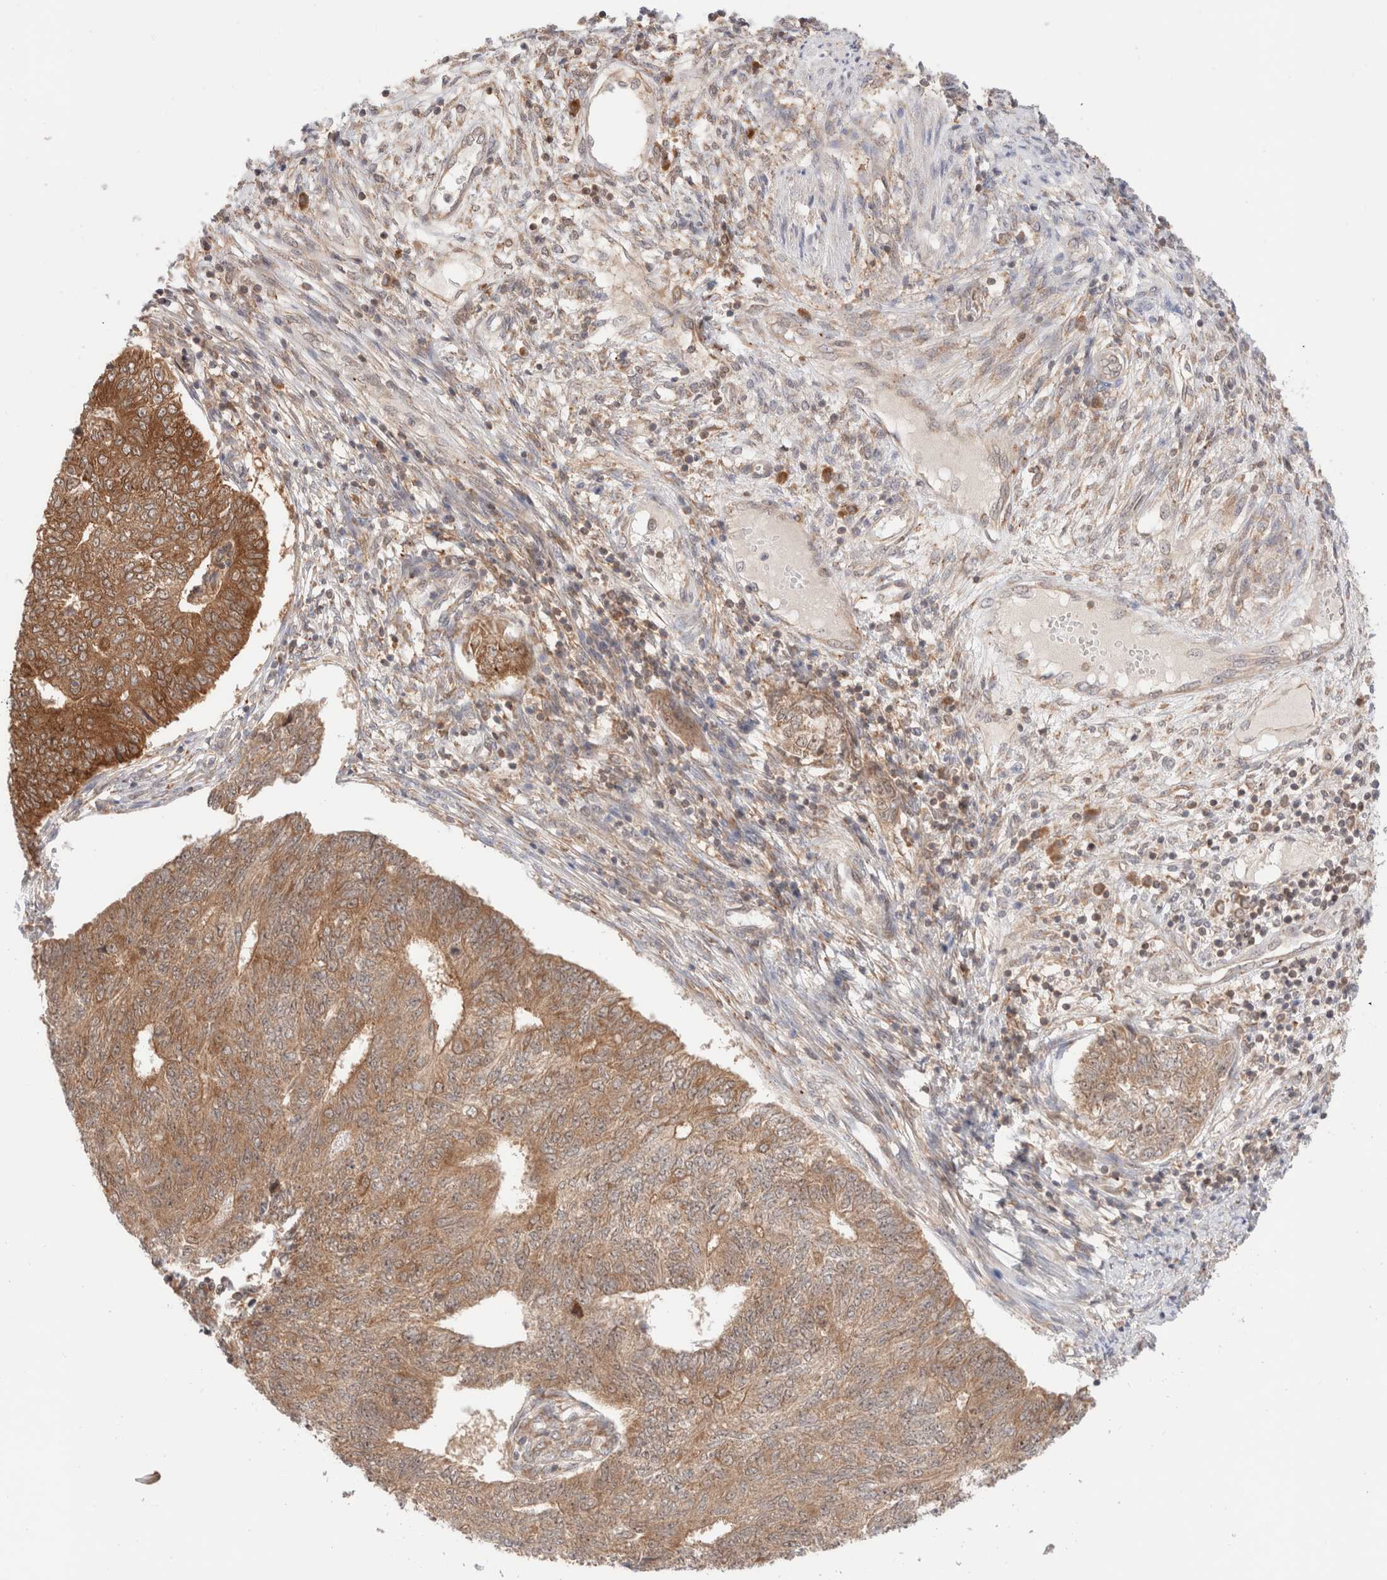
{"staining": {"intensity": "moderate", "quantity": ">75%", "location": "cytoplasmic/membranous"}, "tissue": "endometrial cancer", "cell_type": "Tumor cells", "image_type": "cancer", "snomed": [{"axis": "morphology", "description": "Adenocarcinoma, NOS"}, {"axis": "topography", "description": "Endometrium"}], "caption": "The photomicrograph exhibits staining of endometrial cancer (adenocarcinoma), revealing moderate cytoplasmic/membranous protein staining (brown color) within tumor cells. The staining was performed using DAB, with brown indicating positive protein expression. Nuclei are stained blue with hematoxylin.", "gene": "XKR4", "patient": {"sex": "female", "age": 32}}